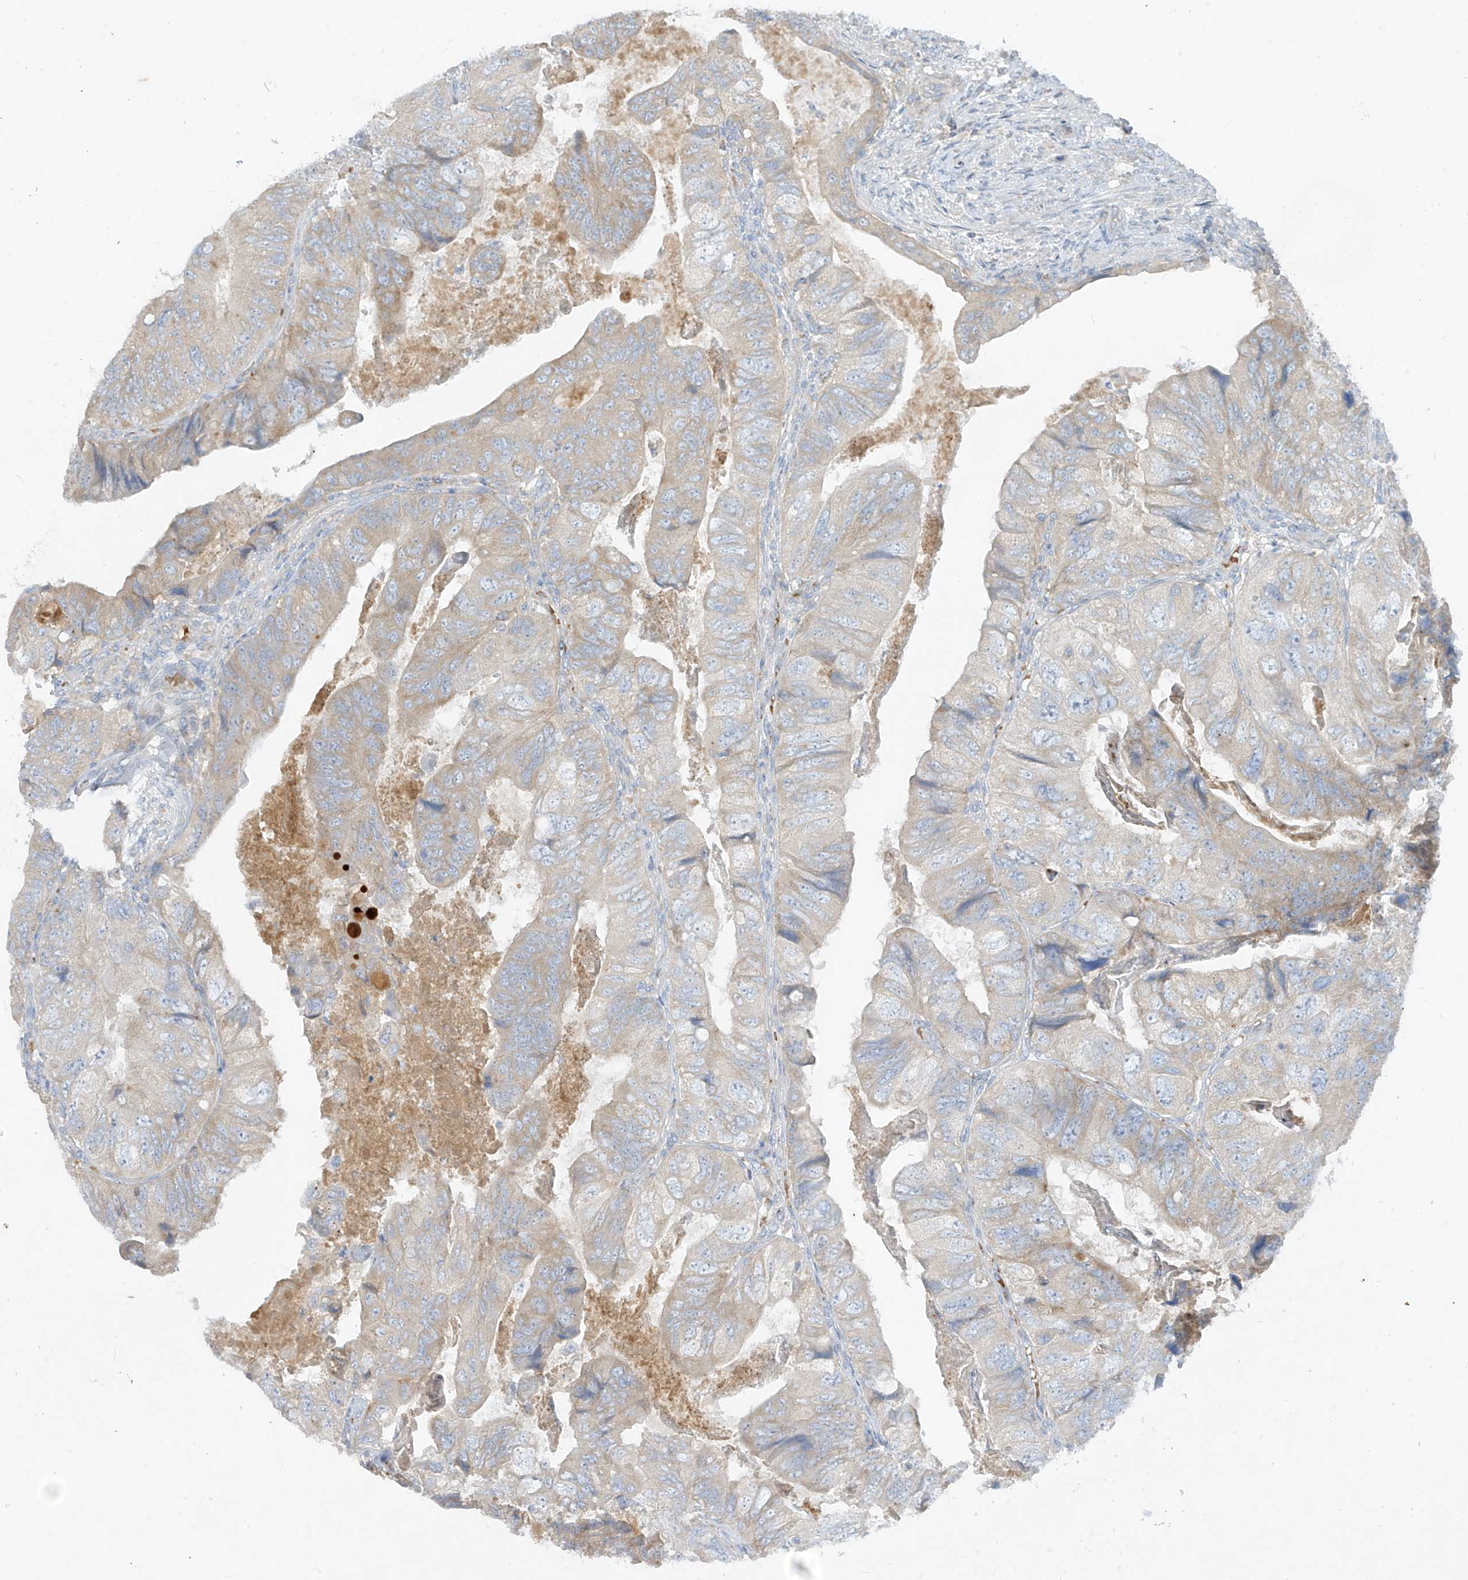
{"staining": {"intensity": "weak", "quantity": "25%-75%", "location": "cytoplasmic/membranous"}, "tissue": "colorectal cancer", "cell_type": "Tumor cells", "image_type": "cancer", "snomed": [{"axis": "morphology", "description": "Adenocarcinoma, NOS"}, {"axis": "topography", "description": "Rectum"}], "caption": "Weak cytoplasmic/membranous protein positivity is seen in approximately 25%-75% of tumor cells in colorectal cancer (adenocarcinoma).", "gene": "DGKQ", "patient": {"sex": "male", "age": 63}}